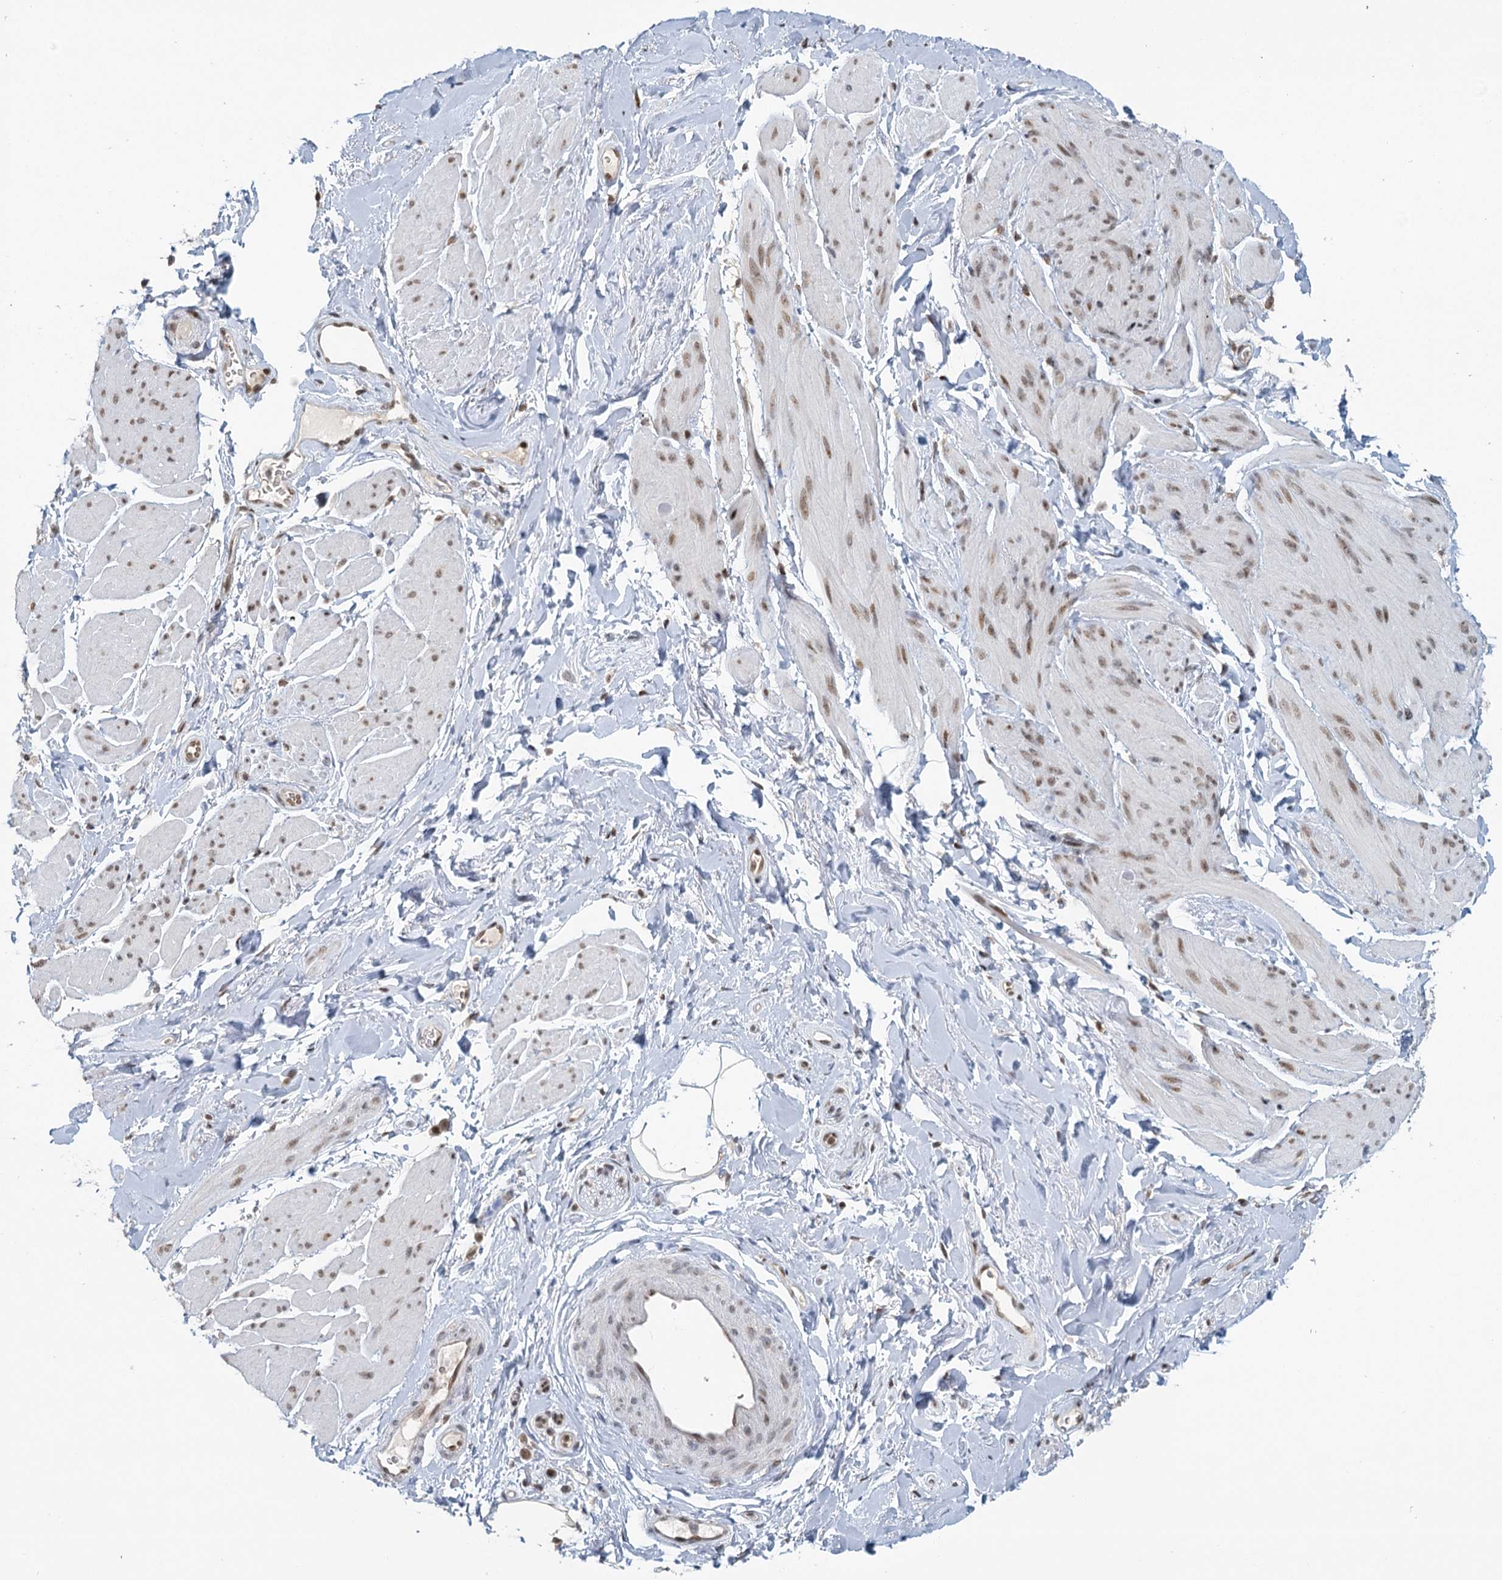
{"staining": {"intensity": "moderate", "quantity": "25%-75%", "location": "nuclear"}, "tissue": "smooth muscle", "cell_type": "Smooth muscle cells", "image_type": "normal", "snomed": [{"axis": "morphology", "description": "Normal tissue, NOS"}, {"axis": "topography", "description": "Smooth muscle"}, {"axis": "topography", "description": "Peripheral nerve tissue"}], "caption": "A brown stain shows moderate nuclear expression of a protein in smooth muscle cells of normal human smooth muscle. (DAB (3,3'-diaminobenzidine) IHC with brightfield microscopy, high magnification).", "gene": "TREX1", "patient": {"sex": "male", "age": 69}}